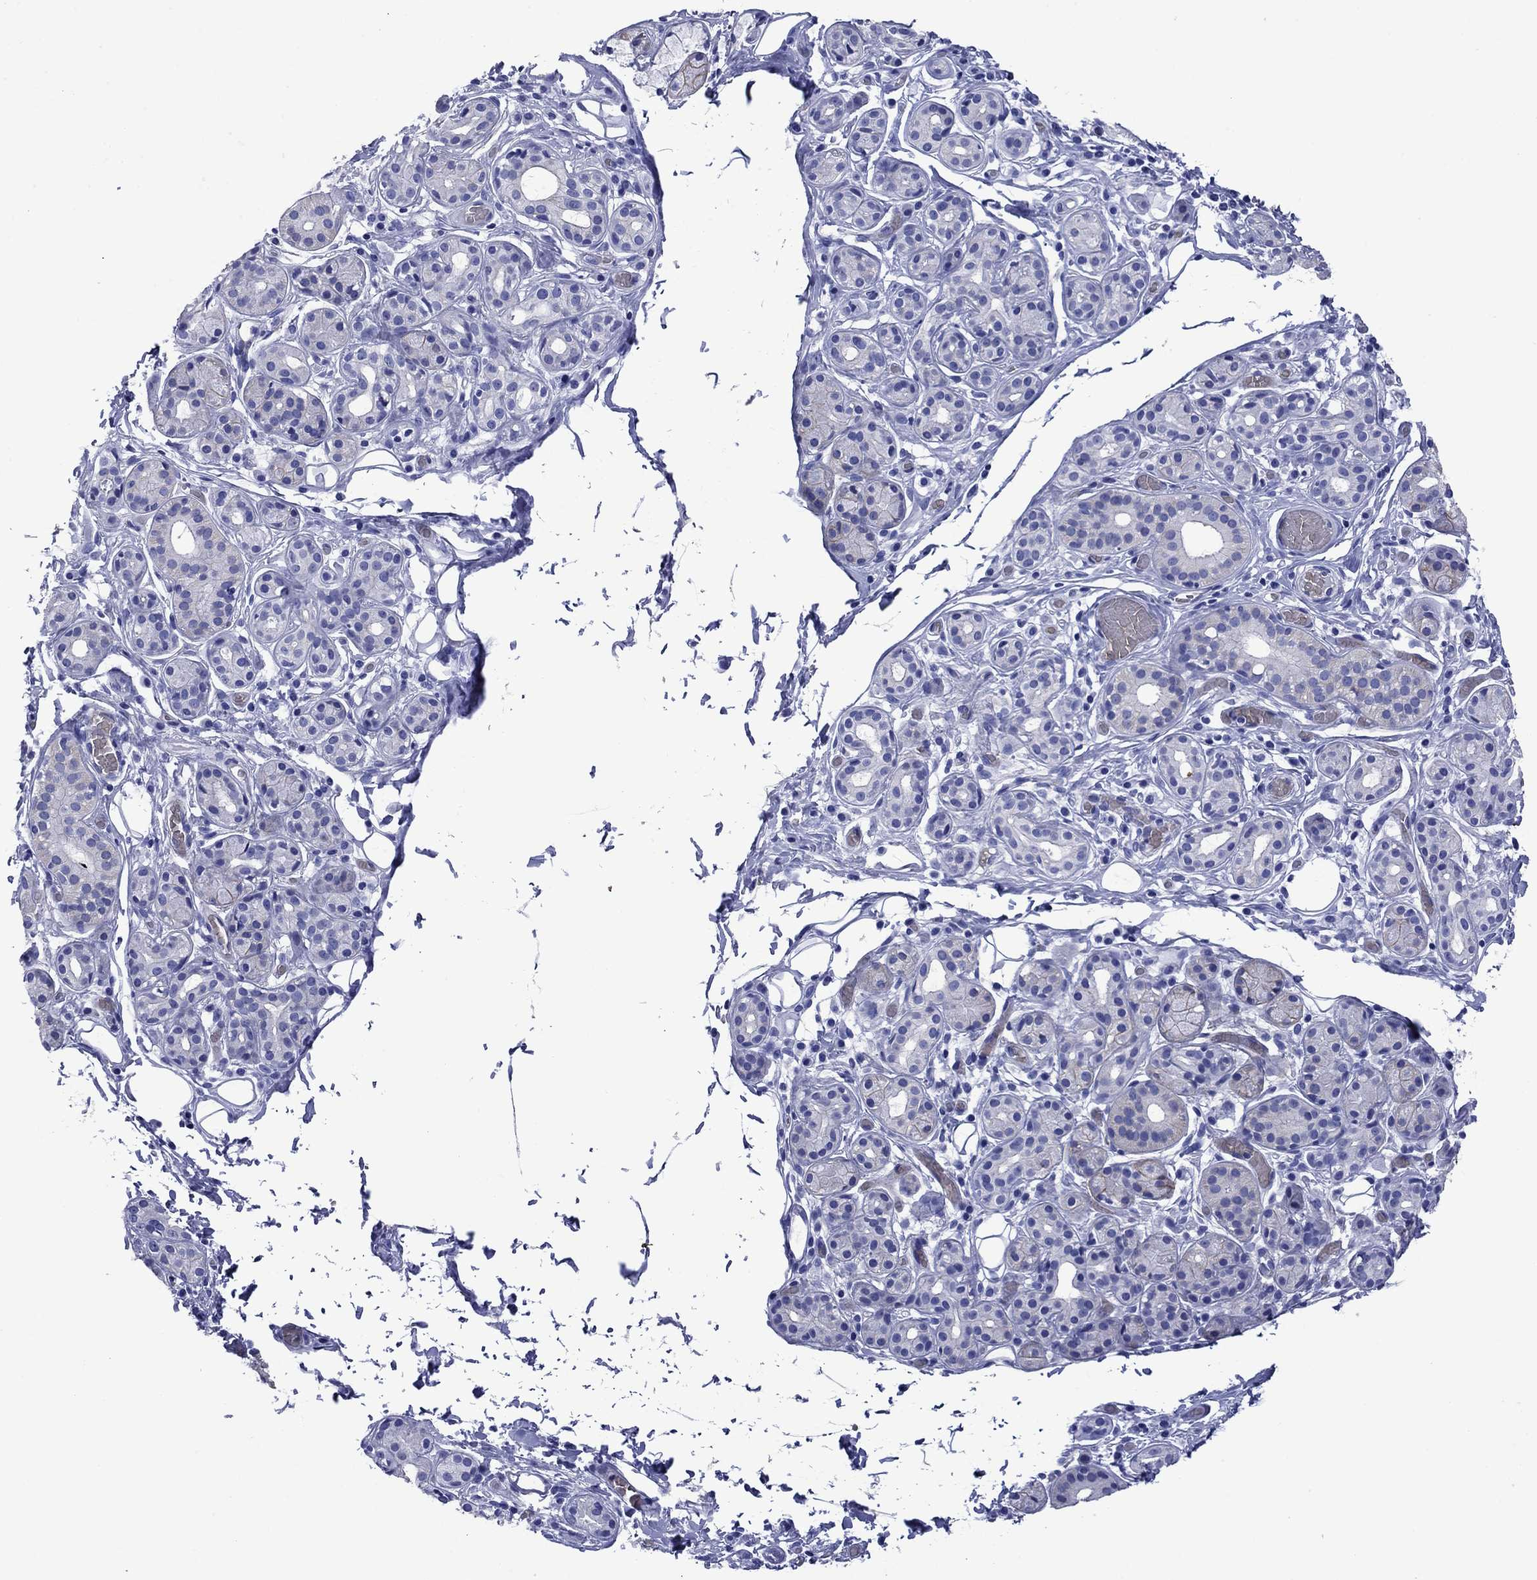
{"staining": {"intensity": "negative", "quantity": "none", "location": "none"}, "tissue": "salivary gland", "cell_type": "Glandular cells", "image_type": "normal", "snomed": [{"axis": "morphology", "description": "Normal tissue, NOS"}, {"axis": "topography", "description": "Salivary gland"}, {"axis": "topography", "description": "Peripheral nerve tissue"}], "caption": "Immunohistochemical staining of unremarkable human salivary gland displays no significant expression in glandular cells. (Brightfield microscopy of DAB immunohistochemistry at high magnification).", "gene": "SLC1A2", "patient": {"sex": "male", "age": 71}}